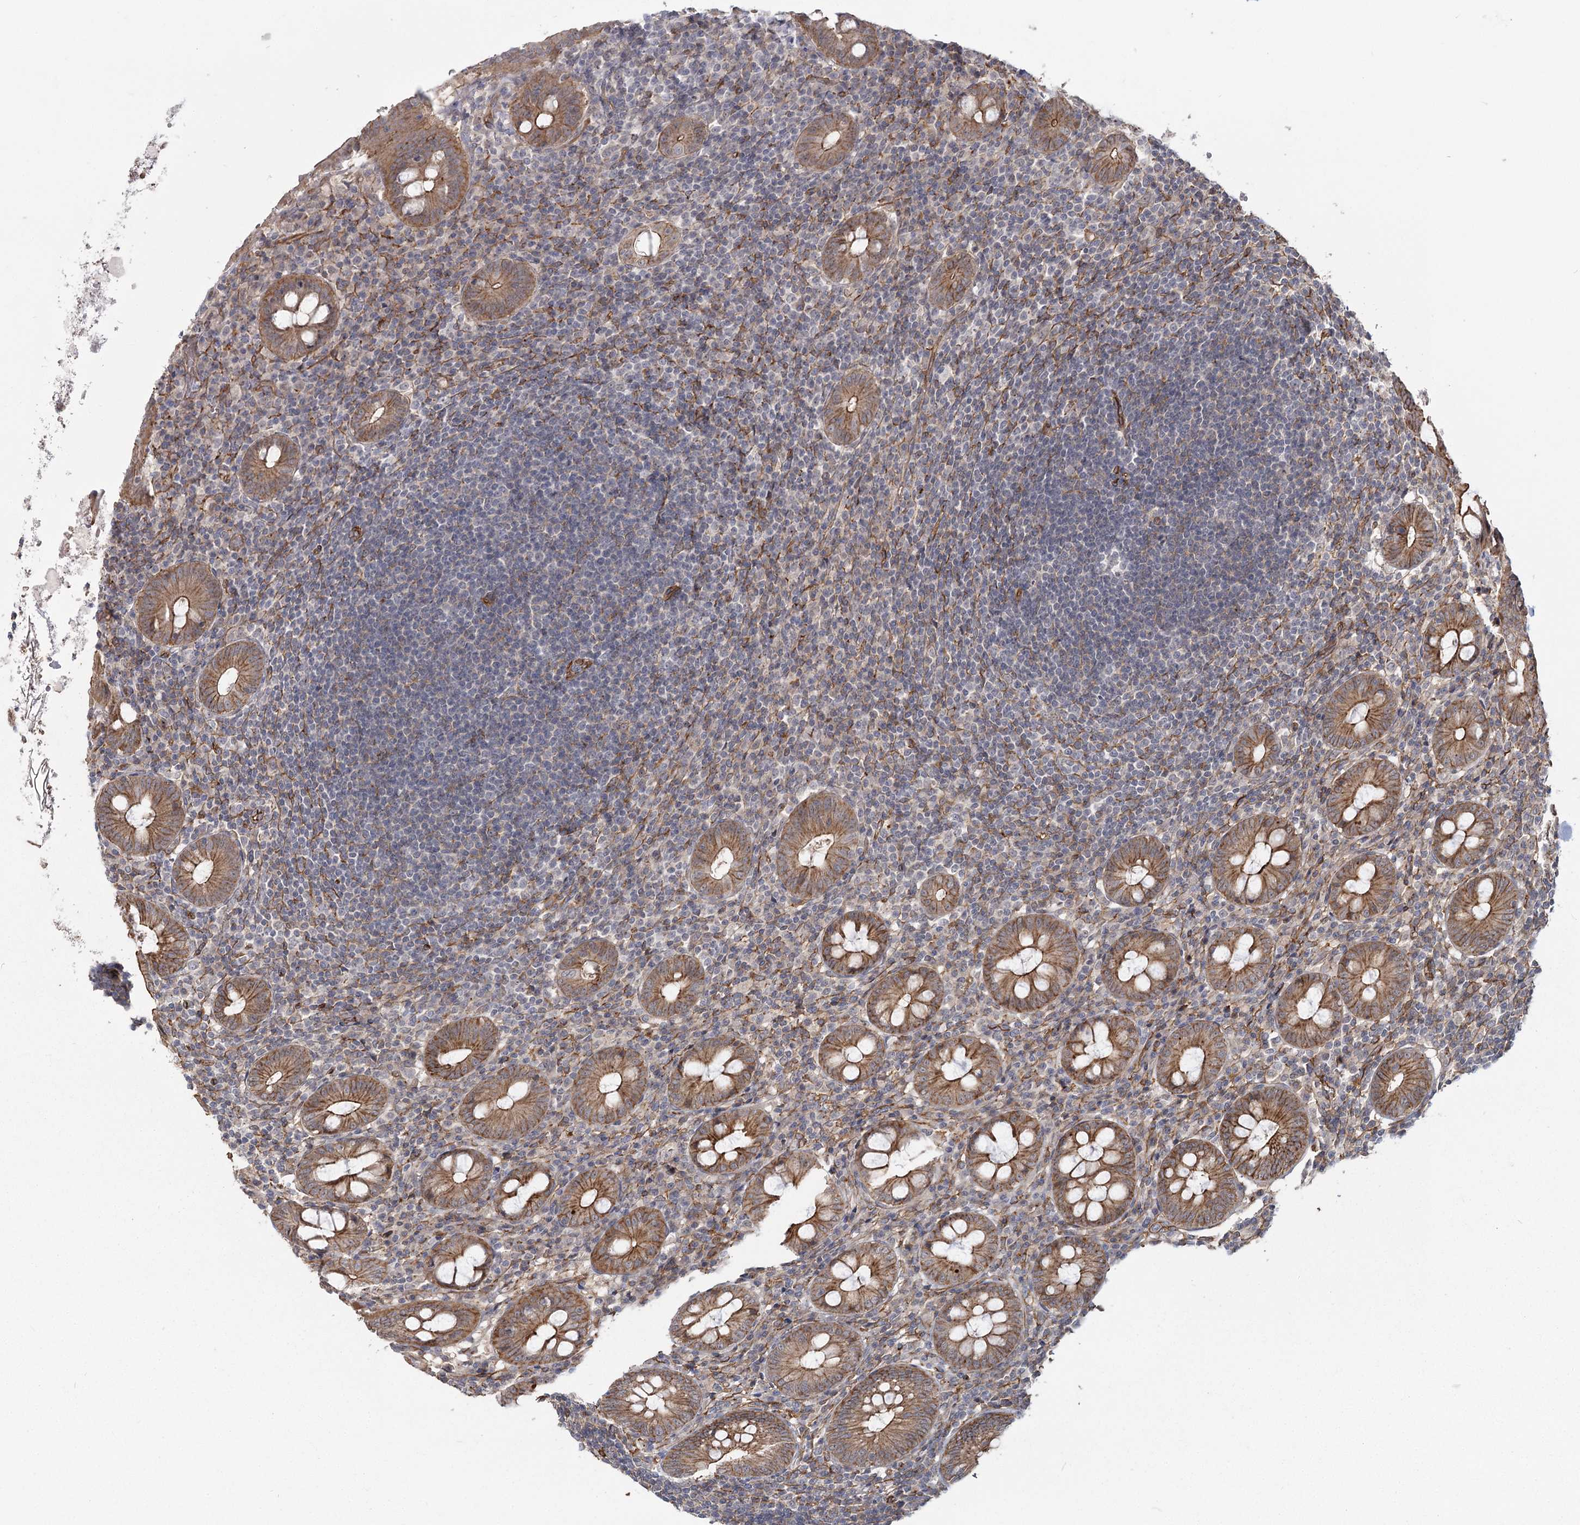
{"staining": {"intensity": "moderate", "quantity": ">75%", "location": "cytoplasmic/membranous"}, "tissue": "appendix", "cell_type": "Glandular cells", "image_type": "normal", "snomed": [{"axis": "morphology", "description": "Normal tissue, NOS"}, {"axis": "topography", "description": "Appendix"}], "caption": "Immunohistochemical staining of benign human appendix reveals moderate cytoplasmic/membranous protein expression in about >75% of glandular cells.", "gene": "RPP14", "patient": {"sex": "female", "age": 54}}